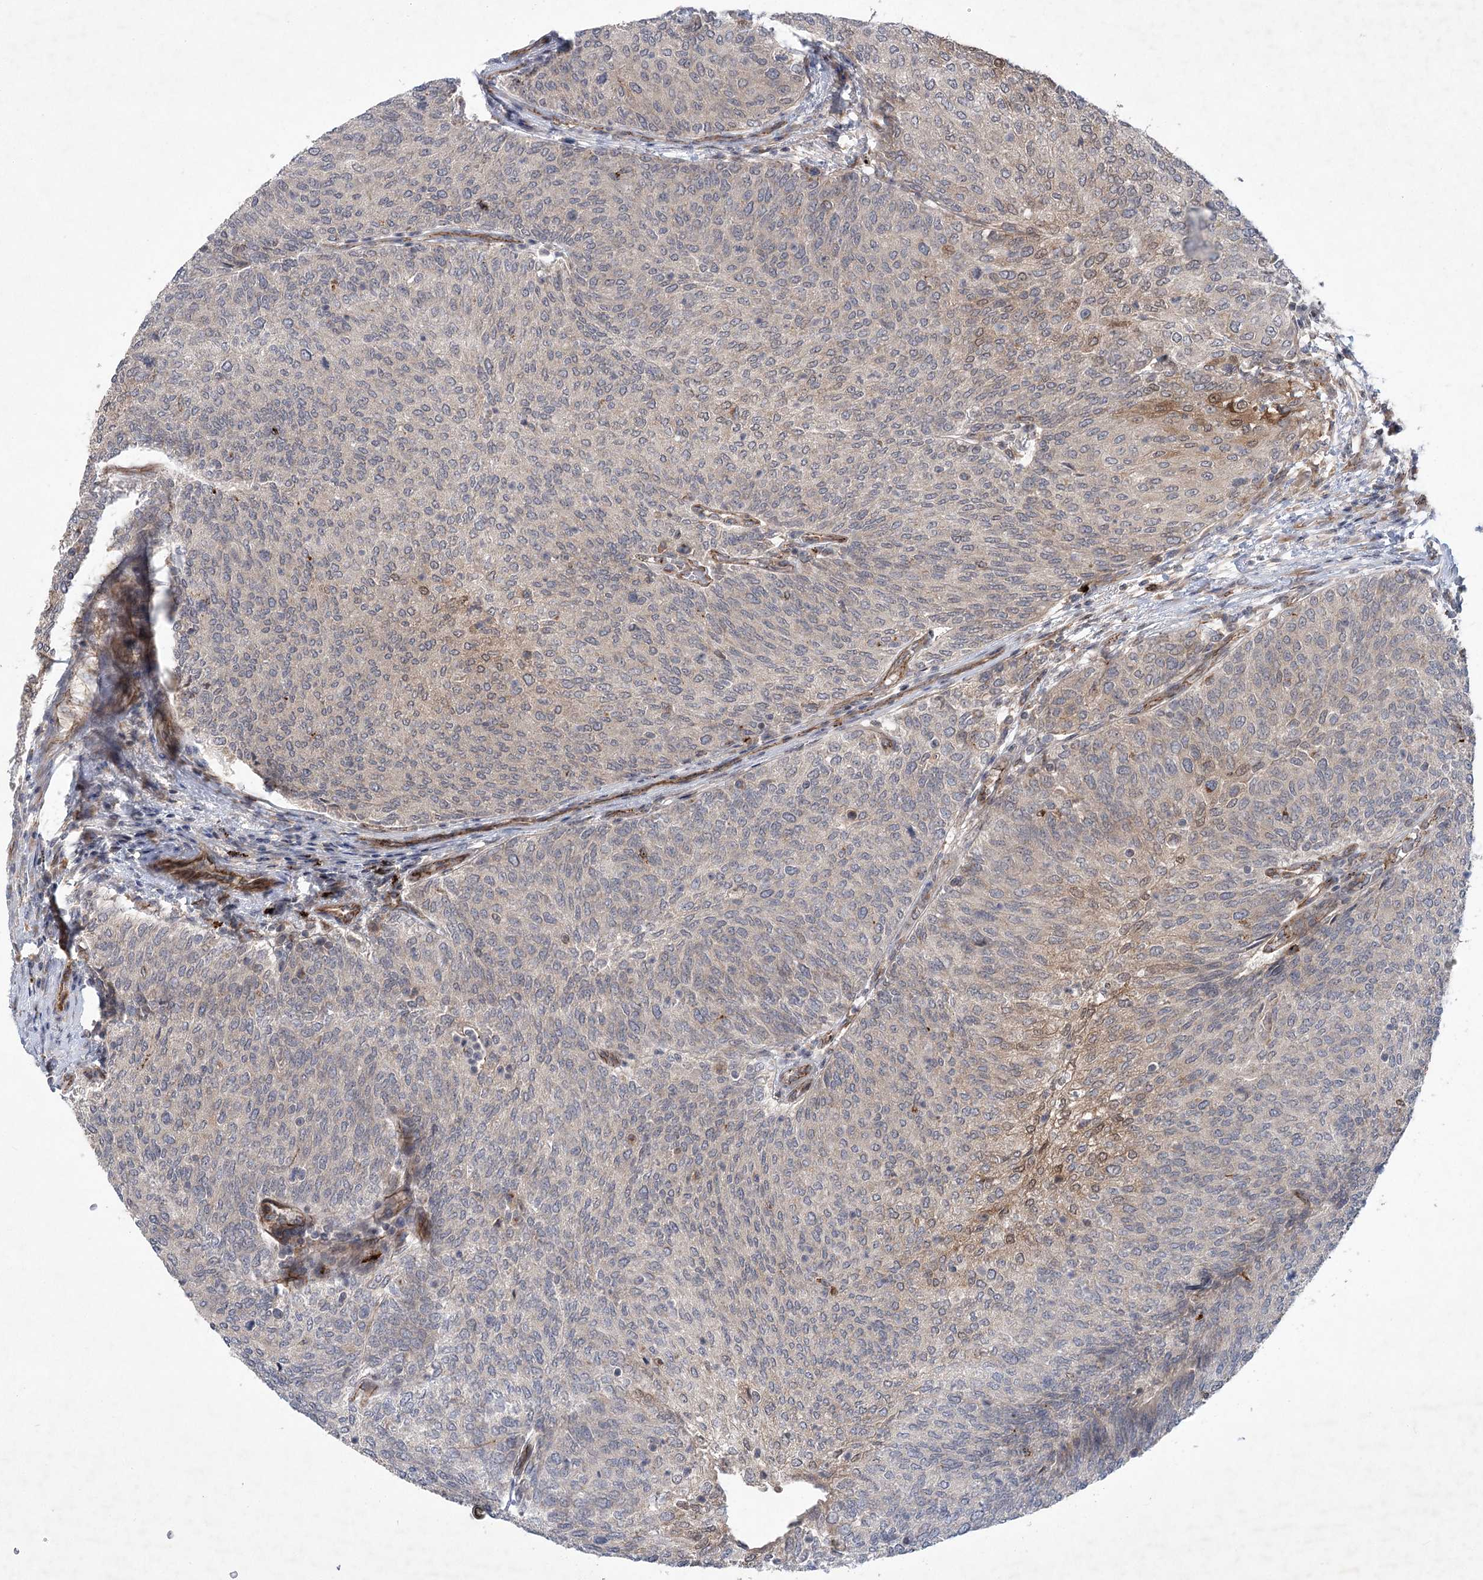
{"staining": {"intensity": "weak", "quantity": "<25%", "location": "cytoplasmic/membranous"}, "tissue": "urothelial cancer", "cell_type": "Tumor cells", "image_type": "cancer", "snomed": [{"axis": "morphology", "description": "Urothelial carcinoma, Low grade"}, {"axis": "topography", "description": "Urinary bladder"}], "caption": "Immunohistochemistry of human urothelial carcinoma (low-grade) exhibits no expression in tumor cells.", "gene": "METTL24", "patient": {"sex": "female", "age": 79}}